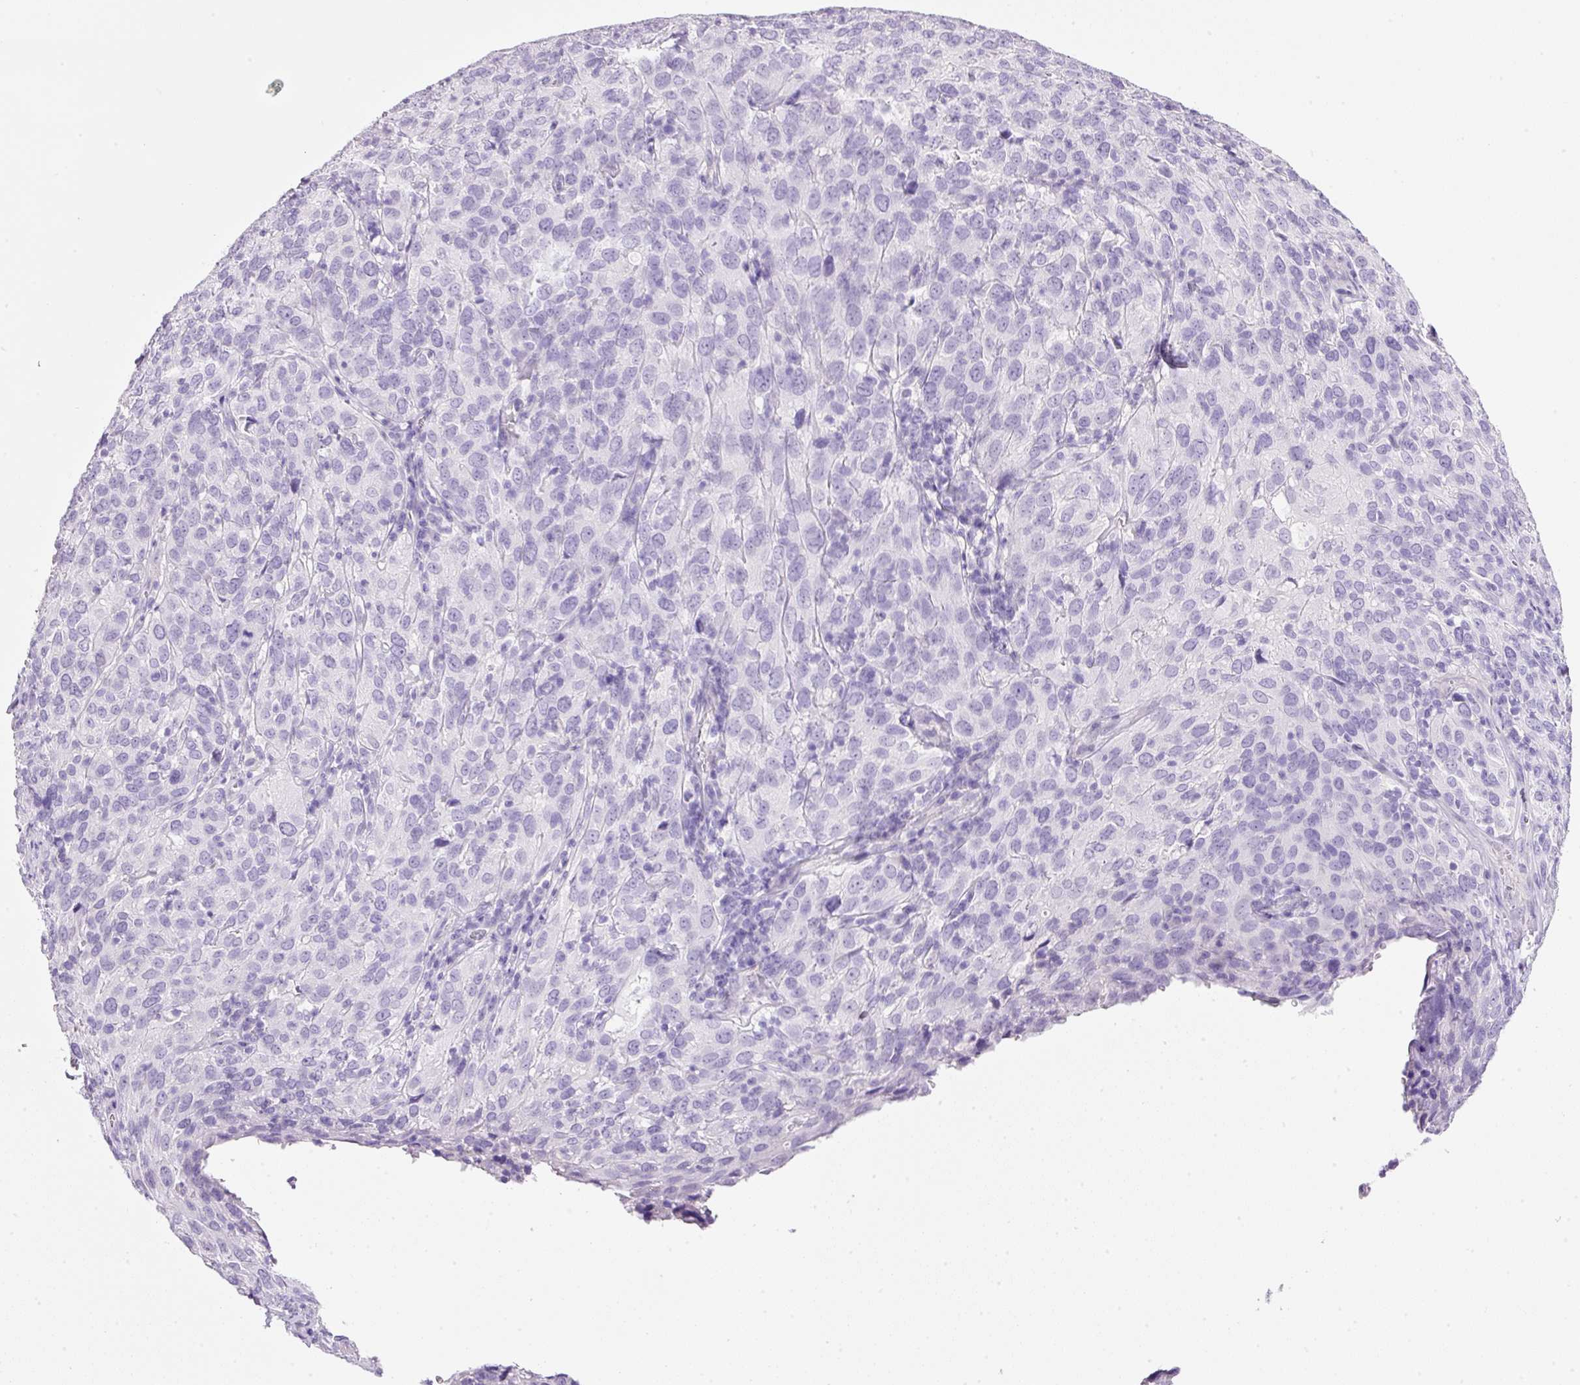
{"staining": {"intensity": "negative", "quantity": "none", "location": "none"}, "tissue": "cervical cancer", "cell_type": "Tumor cells", "image_type": "cancer", "snomed": [{"axis": "morphology", "description": "Squamous cell carcinoma, NOS"}, {"axis": "topography", "description": "Cervix"}], "caption": "Micrograph shows no significant protein staining in tumor cells of cervical cancer (squamous cell carcinoma).", "gene": "BSND", "patient": {"sex": "female", "age": 51}}